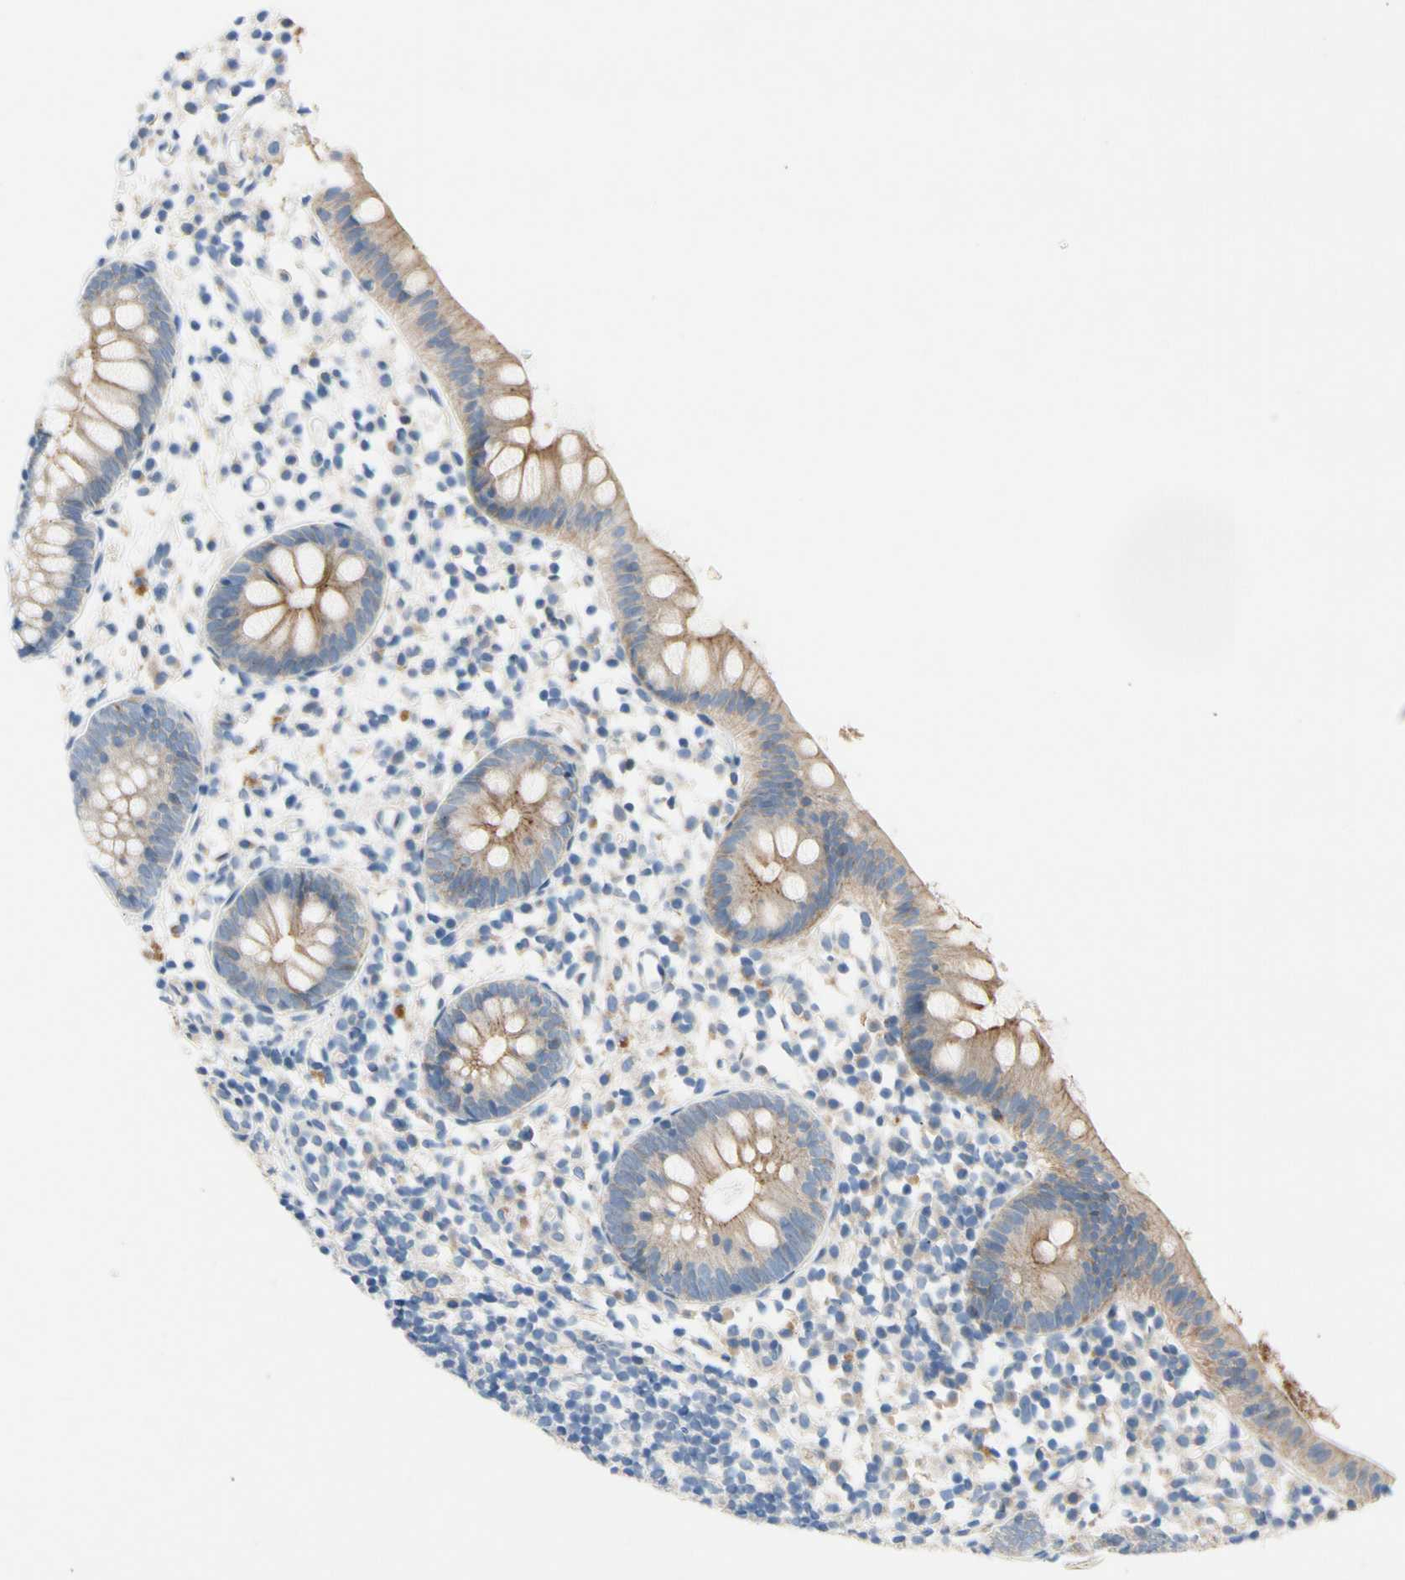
{"staining": {"intensity": "moderate", "quantity": ">75%", "location": "cytoplasmic/membranous"}, "tissue": "appendix", "cell_type": "Glandular cells", "image_type": "normal", "snomed": [{"axis": "morphology", "description": "Normal tissue, NOS"}, {"axis": "topography", "description": "Appendix"}], "caption": "Normal appendix demonstrates moderate cytoplasmic/membranous expression in approximately >75% of glandular cells.", "gene": "CA14", "patient": {"sex": "female", "age": 20}}